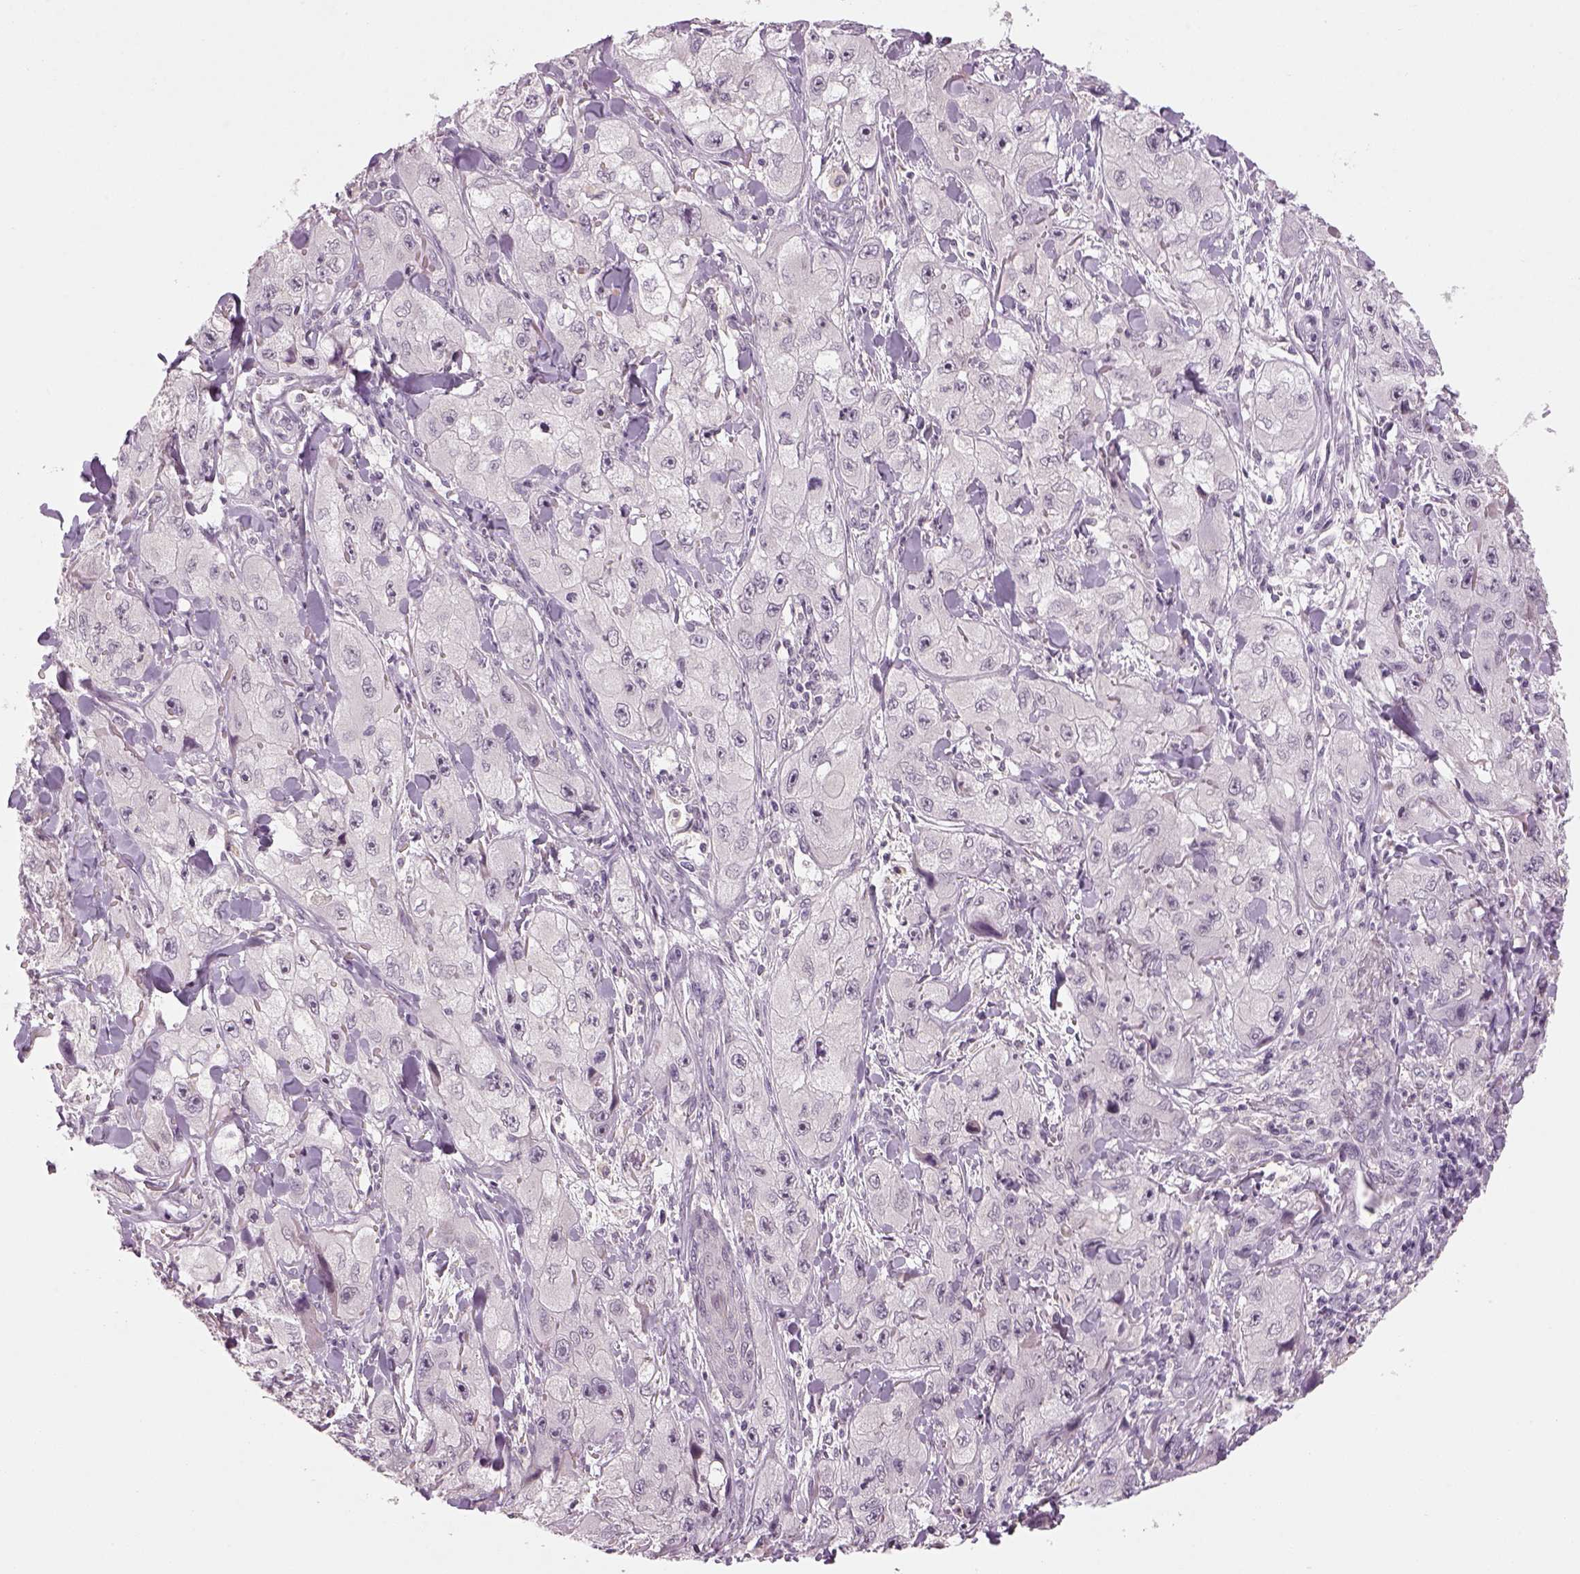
{"staining": {"intensity": "negative", "quantity": "none", "location": "none"}, "tissue": "skin cancer", "cell_type": "Tumor cells", "image_type": "cancer", "snomed": [{"axis": "morphology", "description": "Squamous cell carcinoma, NOS"}, {"axis": "topography", "description": "Skin"}, {"axis": "topography", "description": "Subcutis"}], "caption": "DAB (3,3'-diaminobenzidine) immunohistochemical staining of human skin cancer (squamous cell carcinoma) reveals no significant positivity in tumor cells.", "gene": "GDNF", "patient": {"sex": "male", "age": 73}}